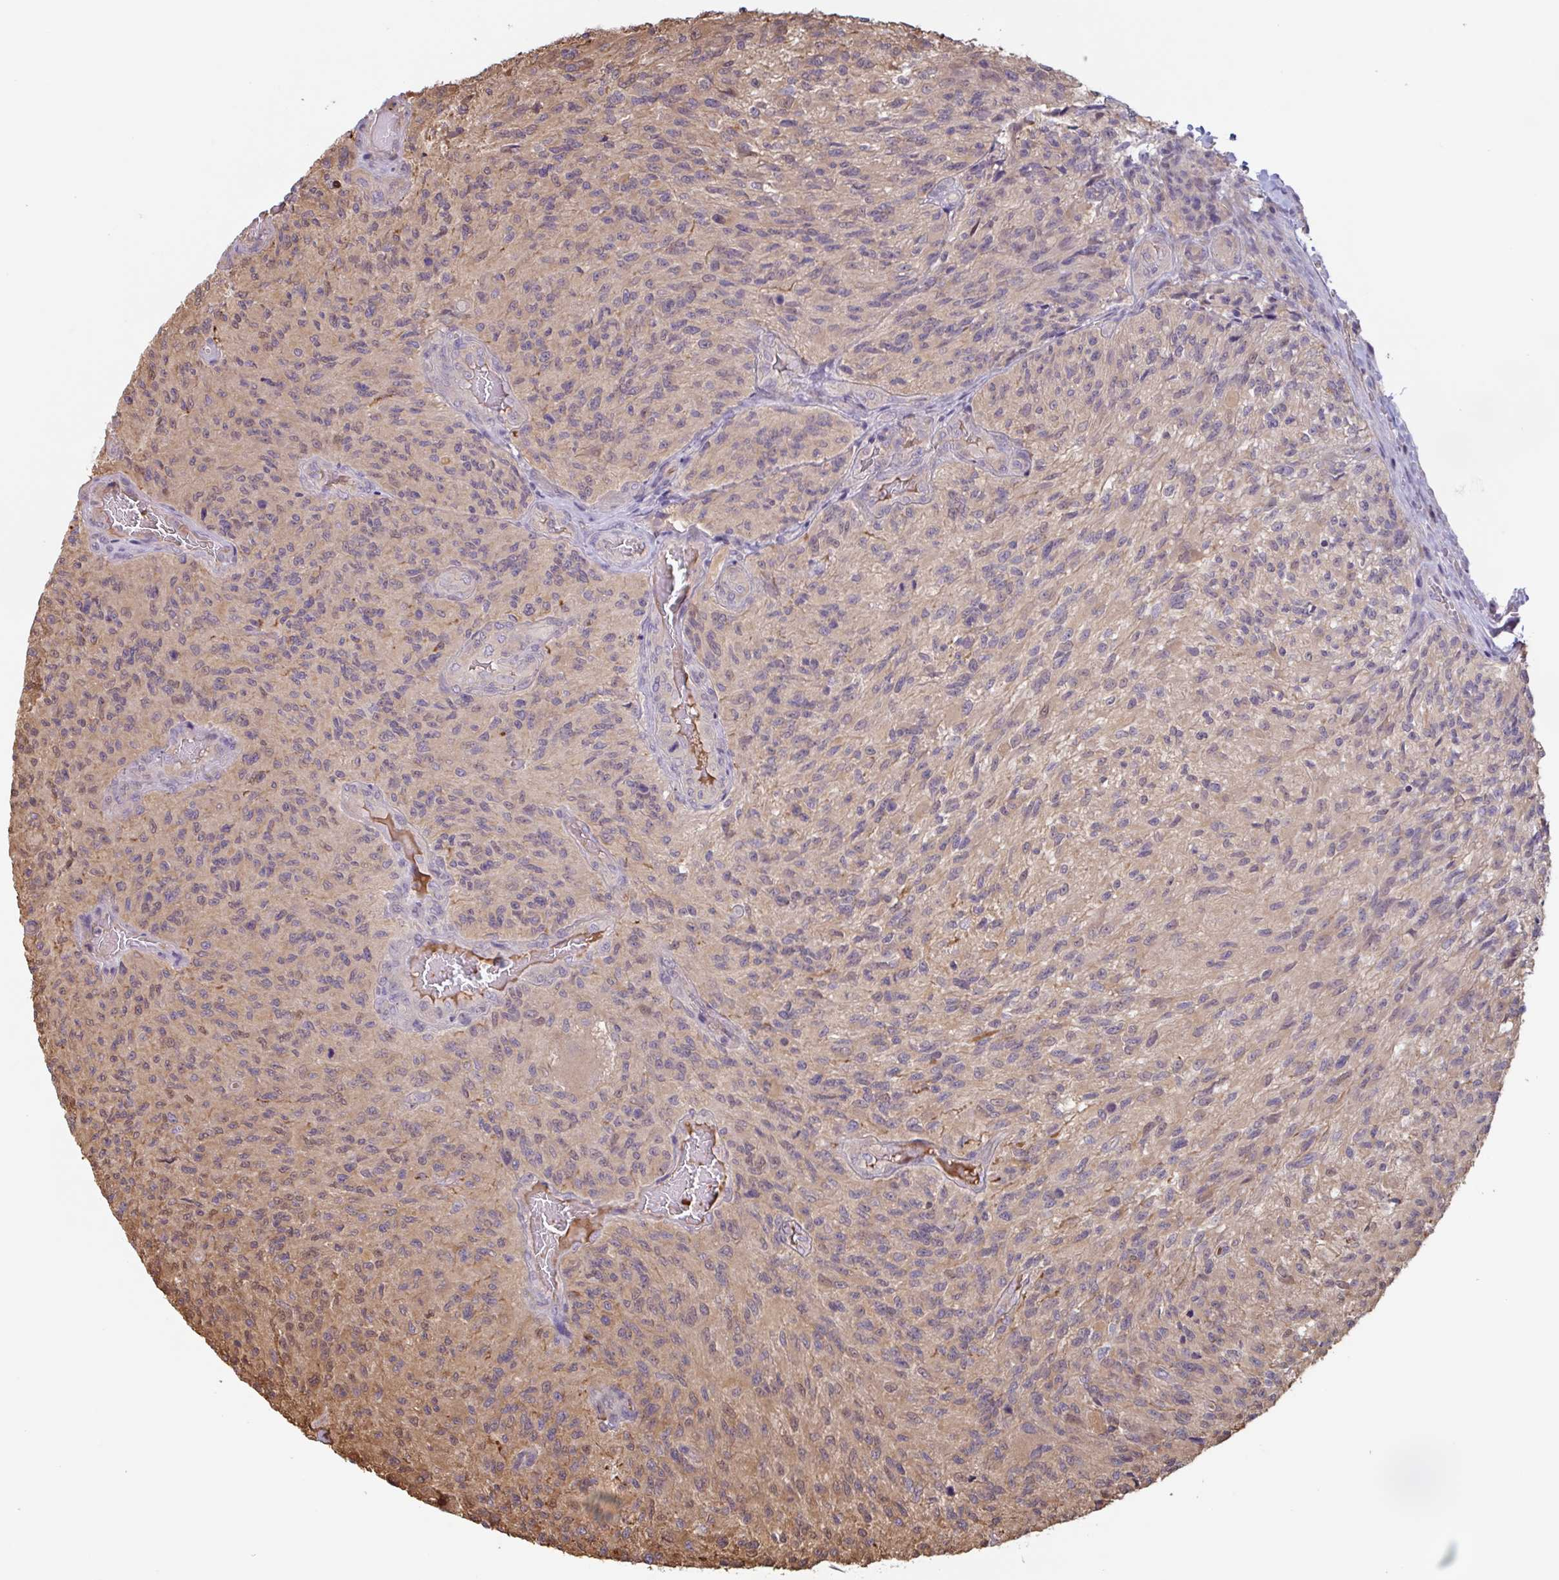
{"staining": {"intensity": "weak", "quantity": ">75%", "location": "cytoplasmic/membranous"}, "tissue": "glioma", "cell_type": "Tumor cells", "image_type": "cancer", "snomed": [{"axis": "morphology", "description": "Normal tissue, NOS"}, {"axis": "morphology", "description": "Glioma, malignant, High grade"}, {"axis": "topography", "description": "Cerebral cortex"}], "caption": "A photomicrograph of malignant glioma (high-grade) stained for a protein shows weak cytoplasmic/membranous brown staining in tumor cells.", "gene": "OTOP2", "patient": {"sex": "male", "age": 56}}